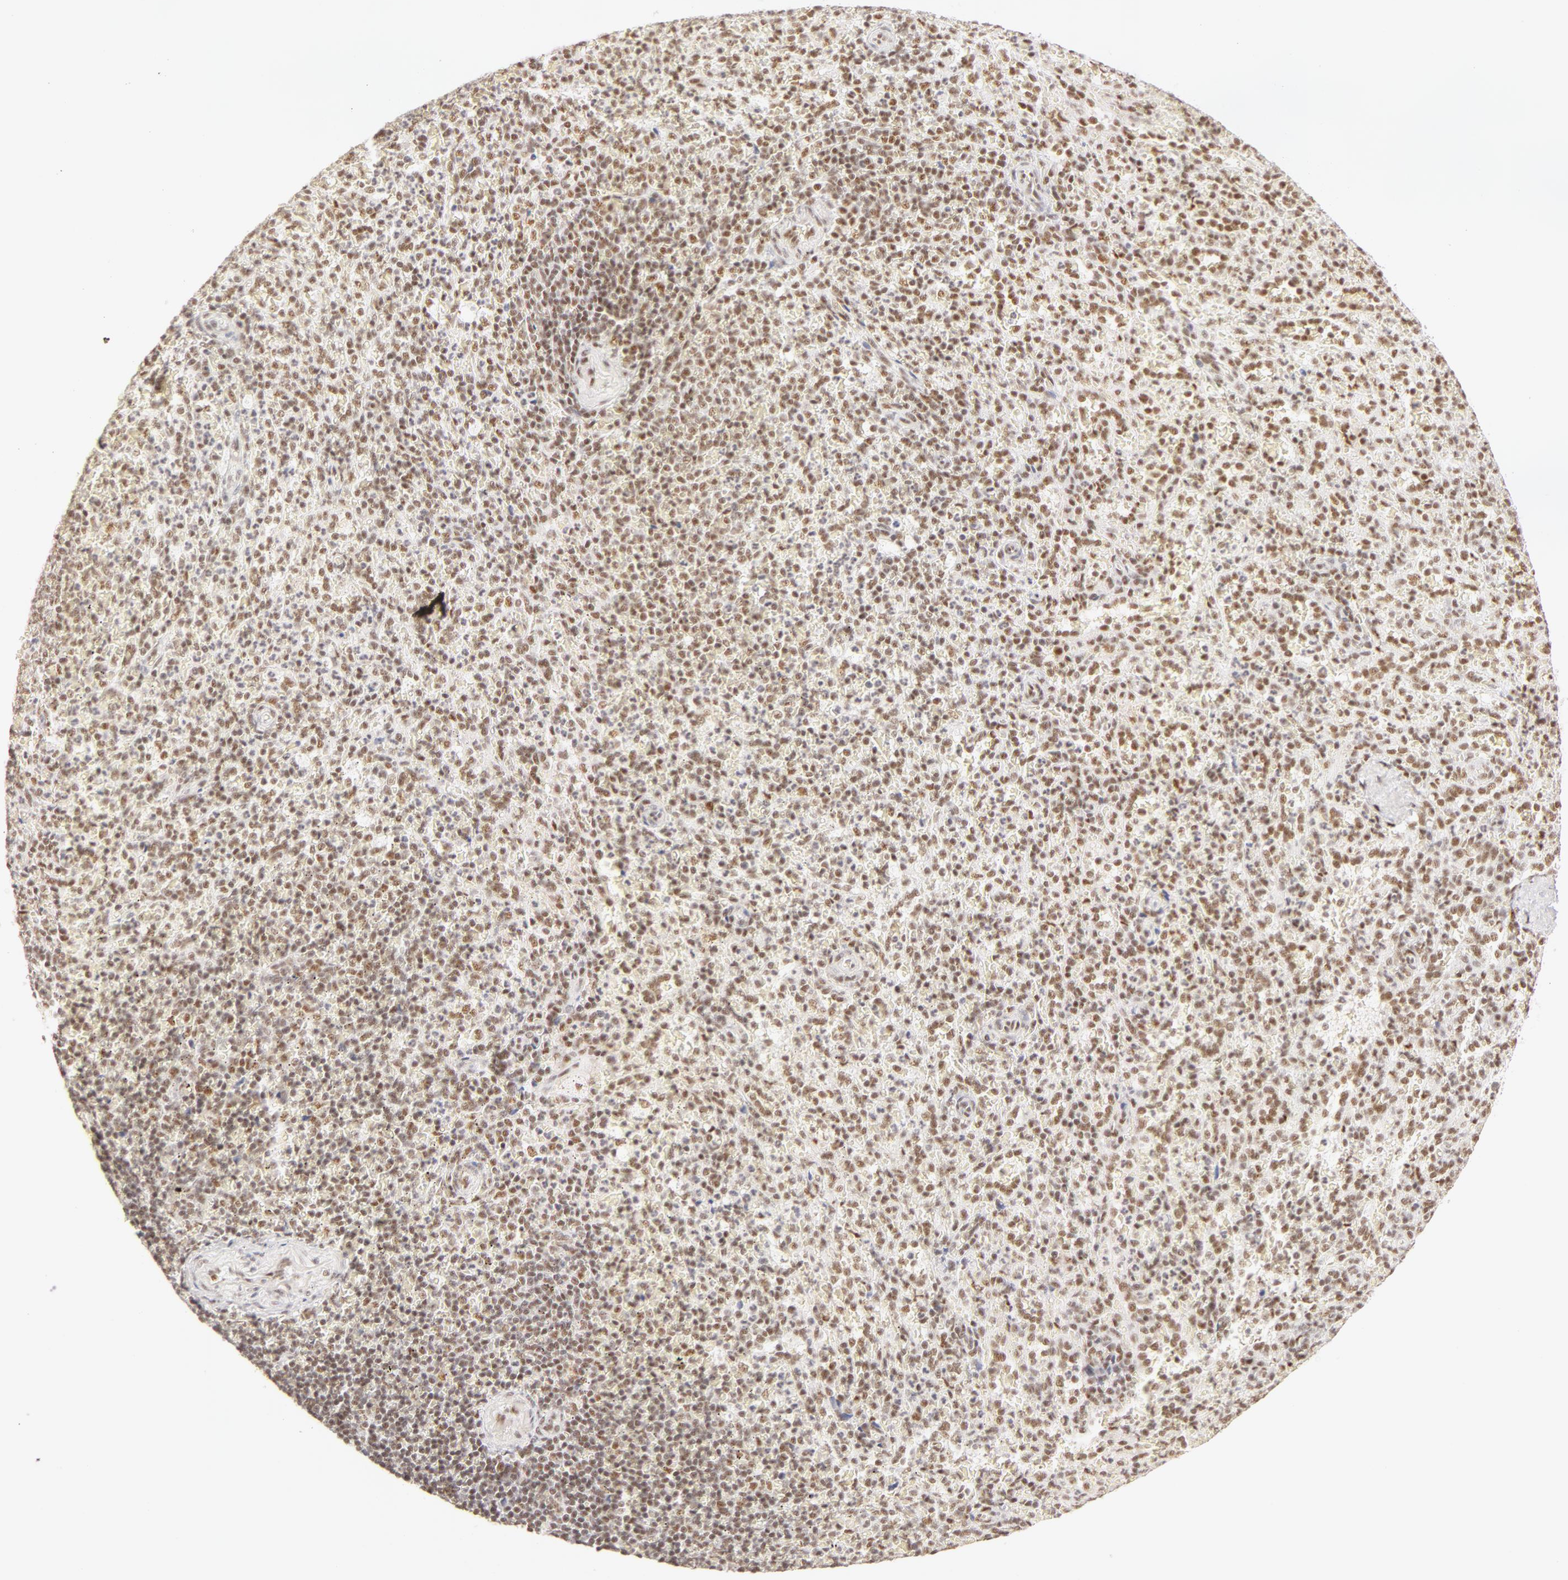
{"staining": {"intensity": "moderate", "quantity": ">75%", "location": "nuclear"}, "tissue": "spleen", "cell_type": "Cells in red pulp", "image_type": "normal", "snomed": [{"axis": "morphology", "description": "Normal tissue, NOS"}, {"axis": "topography", "description": "Spleen"}], "caption": "Brown immunohistochemical staining in unremarkable human spleen demonstrates moderate nuclear staining in approximately >75% of cells in red pulp.", "gene": "RBM39", "patient": {"sex": "female", "age": 21}}